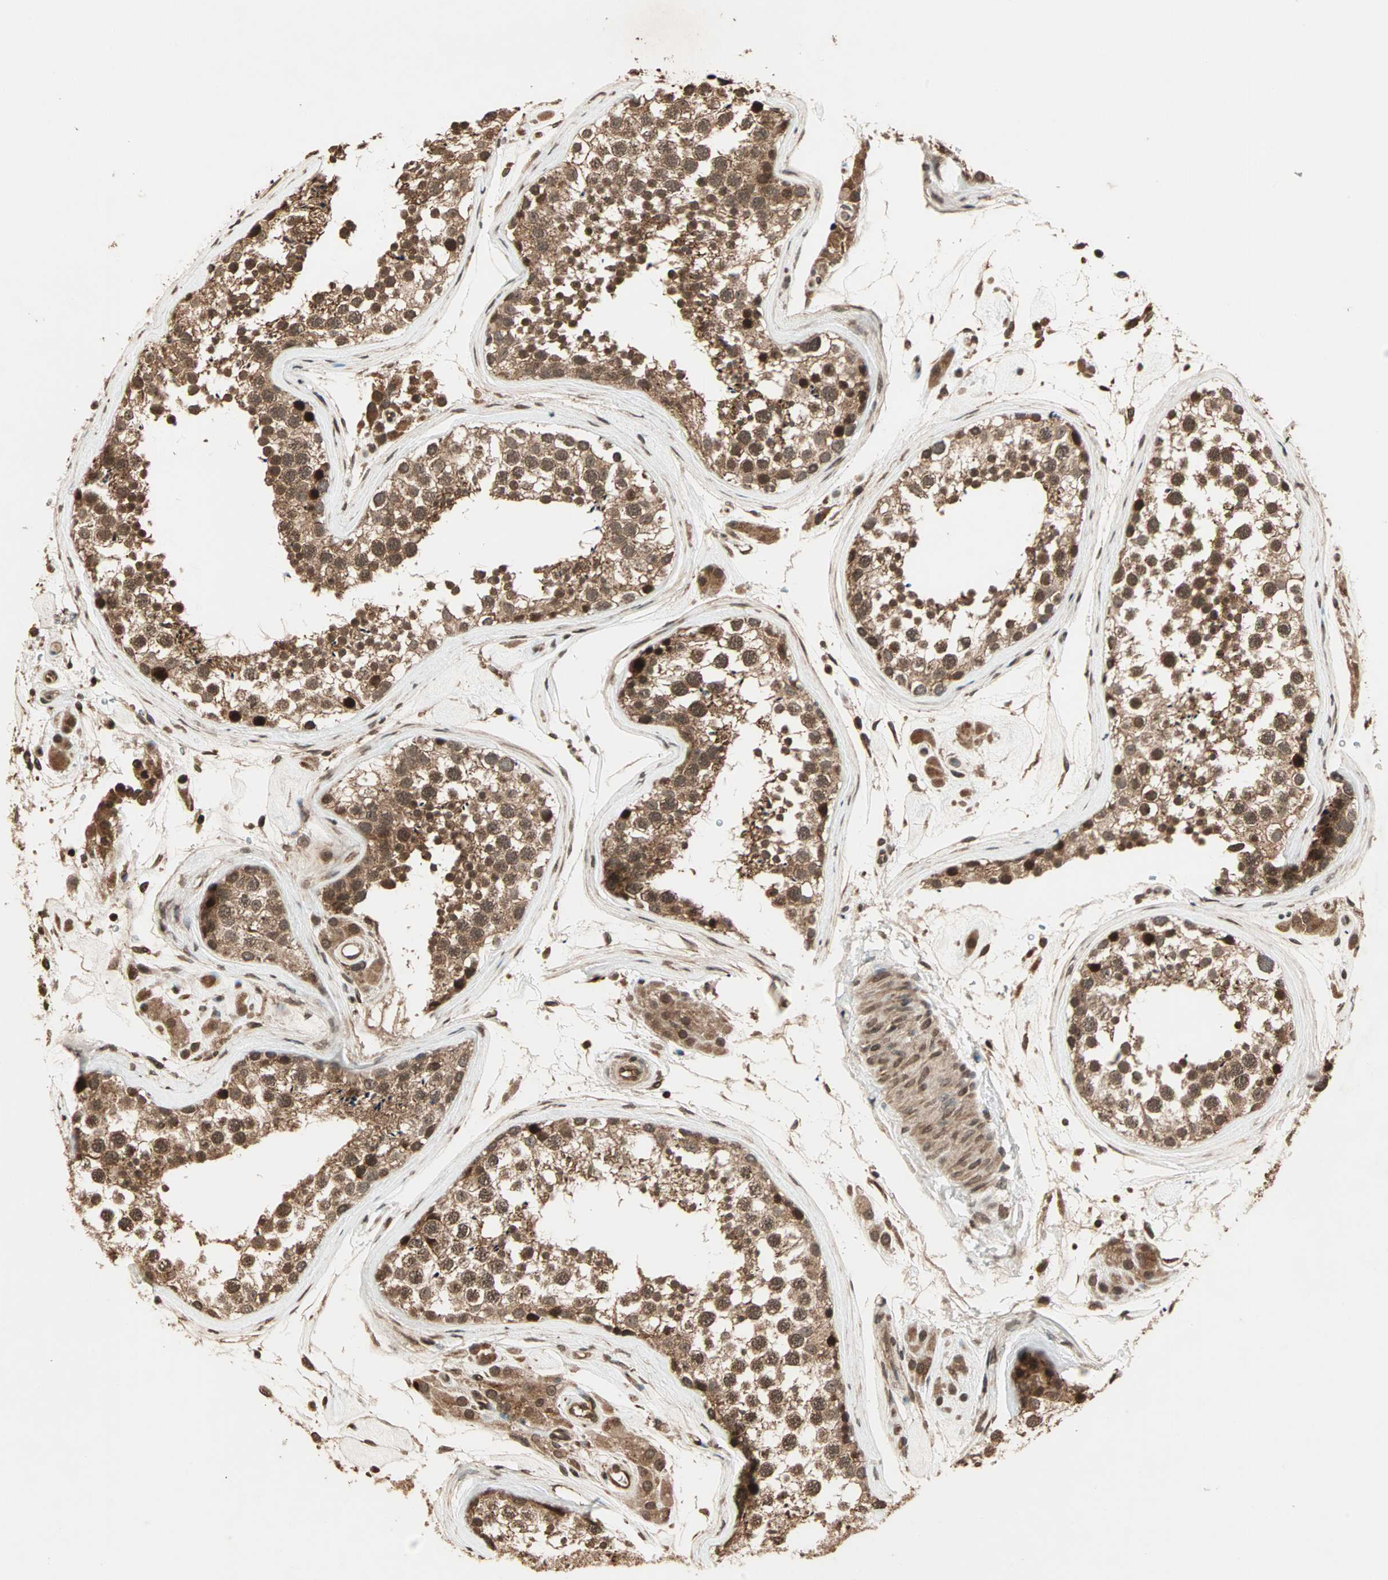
{"staining": {"intensity": "strong", "quantity": ">75%", "location": "cytoplasmic/membranous,nuclear"}, "tissue": "testis", "cell_type": "Cells in seminiferous ducts", "image_type": "normal", "snomed": [{"axis": "morphology", "description": "Normal tissue, NOS"}, {"axis": "topography", "description": "Testis"}], "caption": "Immunohistochemistry (IHC) image of unremarkable human testis stained for a protein (brown), which exhibits high levels of strong cytoplasmic/membranous,nuclear positivity in approximately >75% of cells in seminiferous ducts.", "gene": "RFFL", "patient": {"sex": "male", "age": 46}}